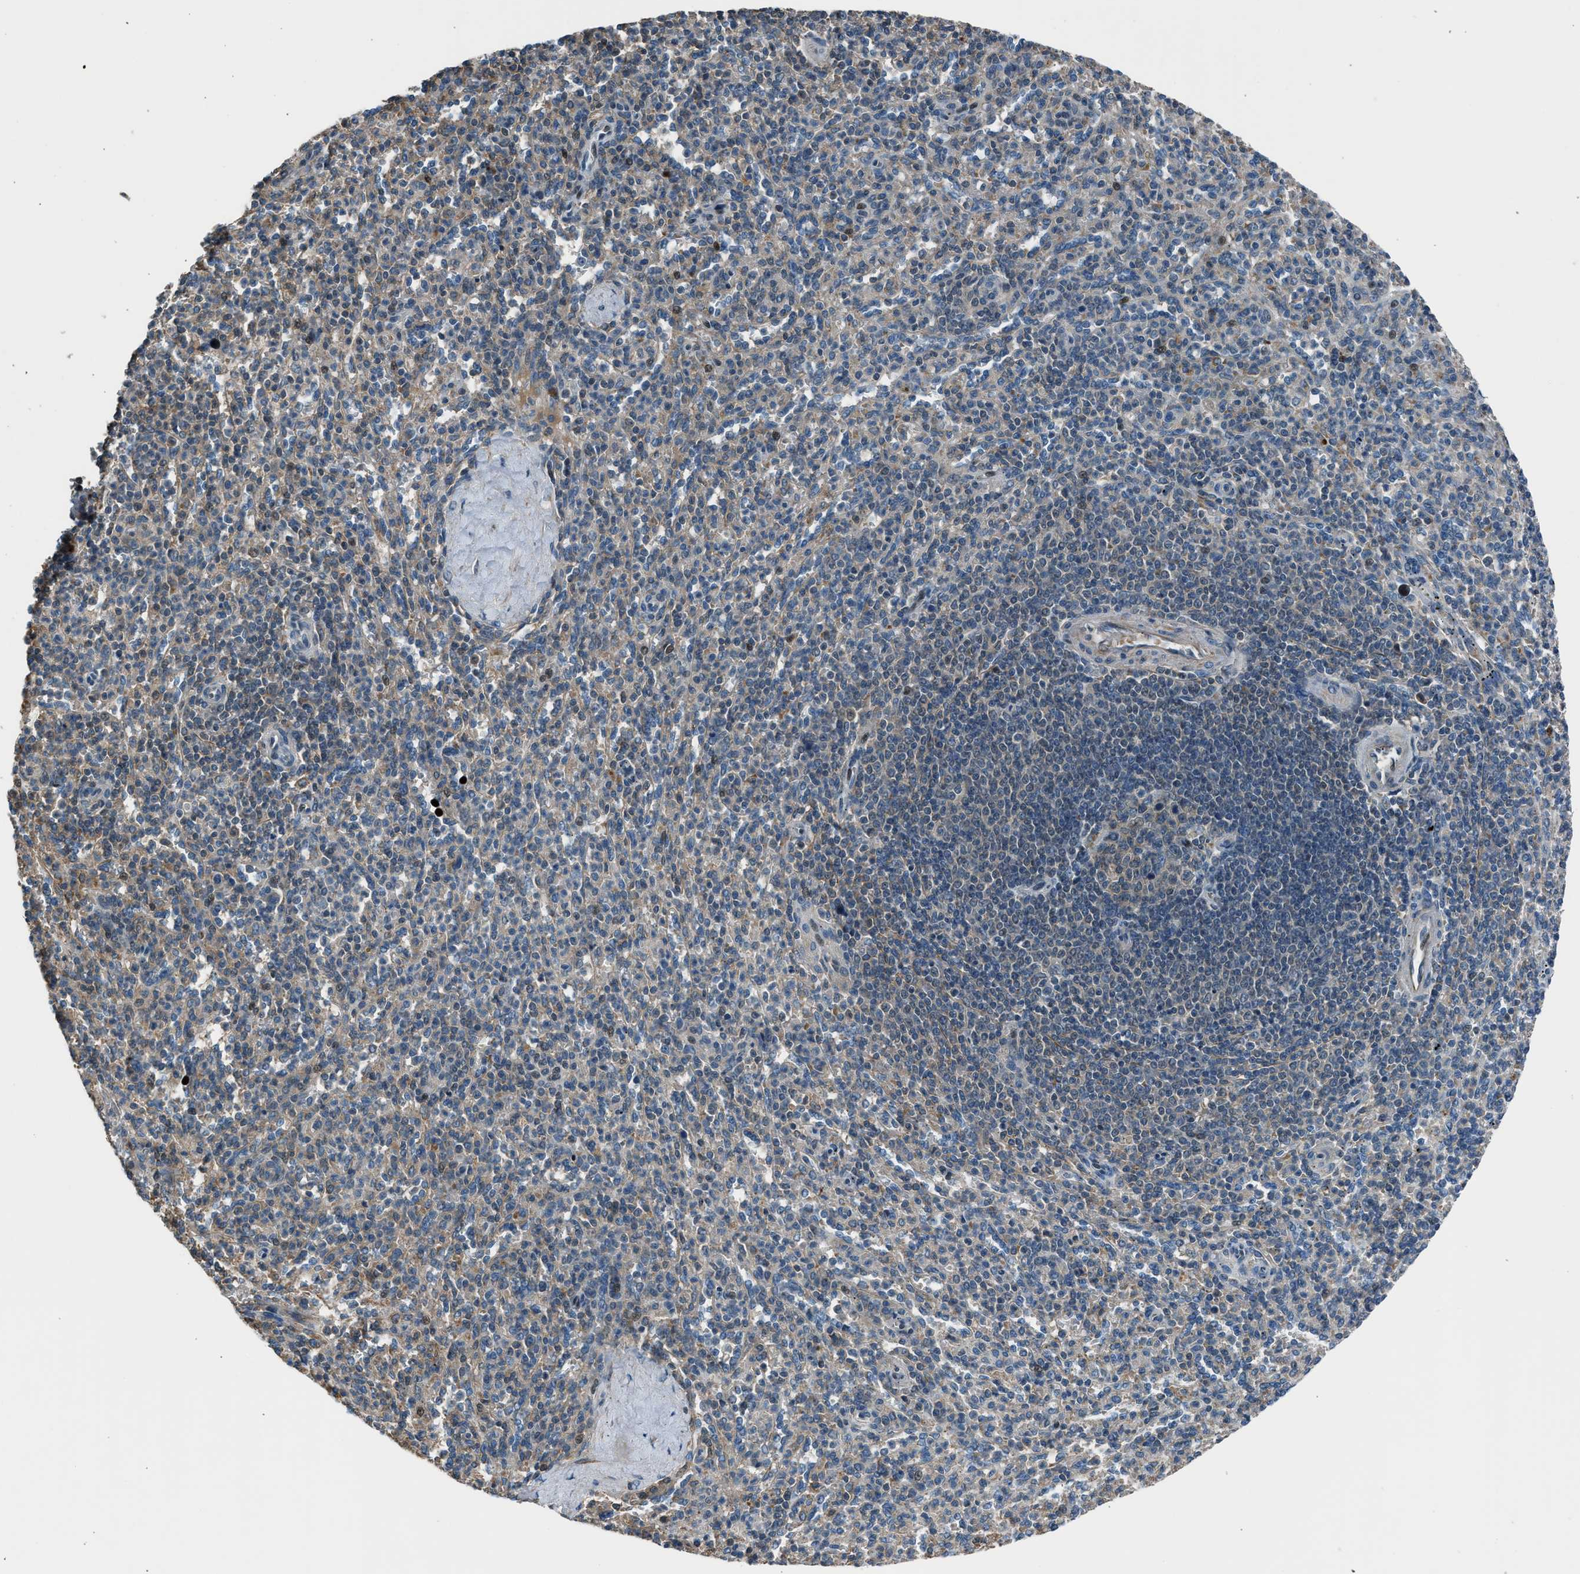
{"staining": {"intensity": "moderate", "quantity": "<25%", "location": "cytoplasmic/membranous,nuclear"}, "tissue": "spleen", "cell_type": "Cells in red pulp", "image_type": "normal", "snomed": [{"axis": "morphology", "description": "Normal tissue, NOS"}, {"axis": "topography", "description": "Spleen"}], "caption": "High-magnification brightfield microscopy of unremarkable spleen stained with DAB (brown) and counterstained with hematoxylin (blue). cells in red pulp exhibit moderate cytoplasmic/membranous,nuclear positivity is present in approximately<25% of cells.", "gene": "LMLN", "patient": {"sex": "male", "age": 36}}